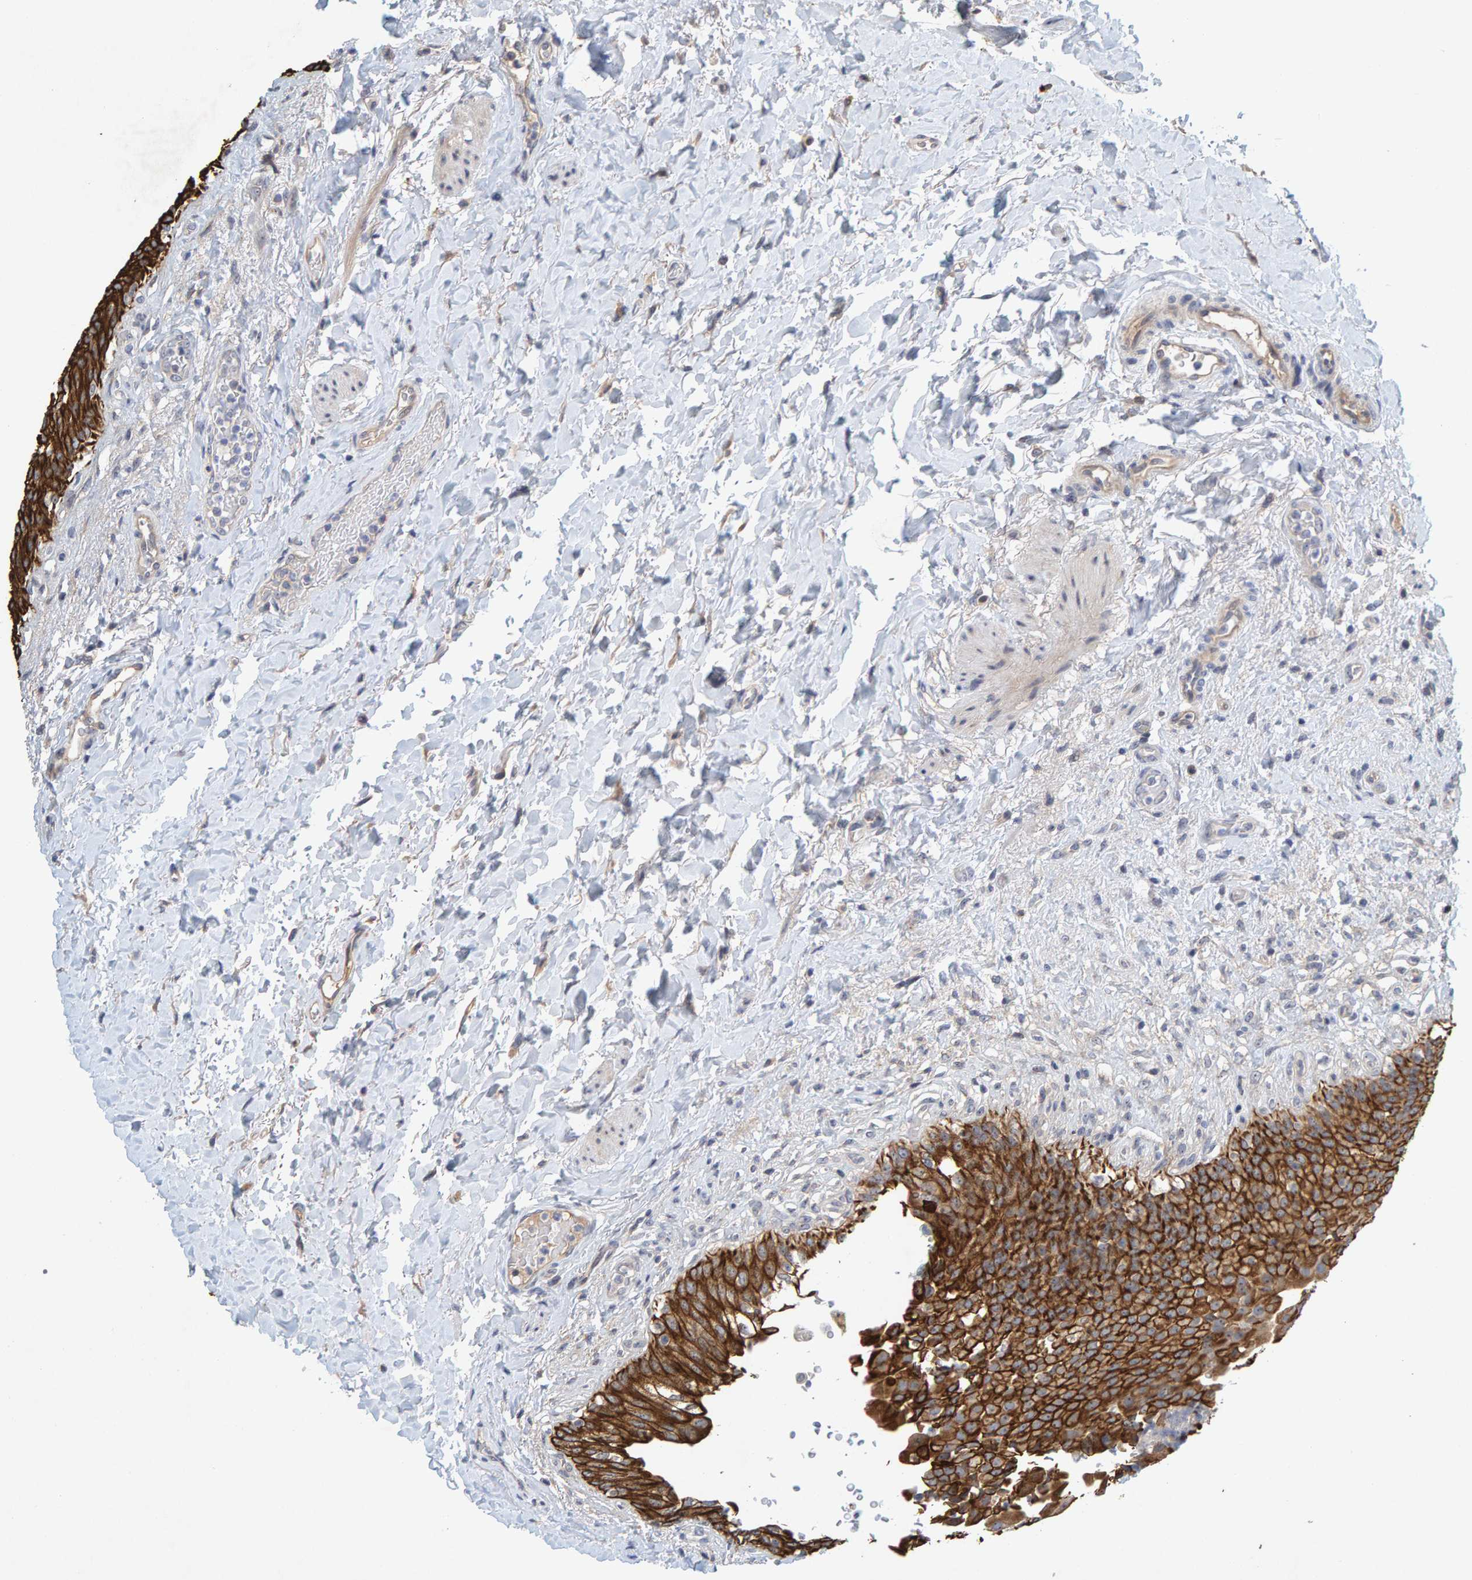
{"staining": {"intensity": "strong", "quantity": ">75%", "location": "cytoplasmic/membranous"}, "tissue": "urinary bladder", "cell_type": "Urothelial cells", "image_type": "normal", "snomed": [{"axis": "morphology", "description": "Normal tissue, NOS"}, {"axis": "topography", "description": "Urinary bladder"}], "caption": "Immunohistochemistry (IHC) of unremarkable human urinary bladder reveals high levels of strong cytoplasmic/membranous expression in approximately >75% of urothelial cells. The protein is shown in brown color, while the nuclei are stained blue.", "gene": "ZNF77", "patient": {"sex": "female", "age": 60}}